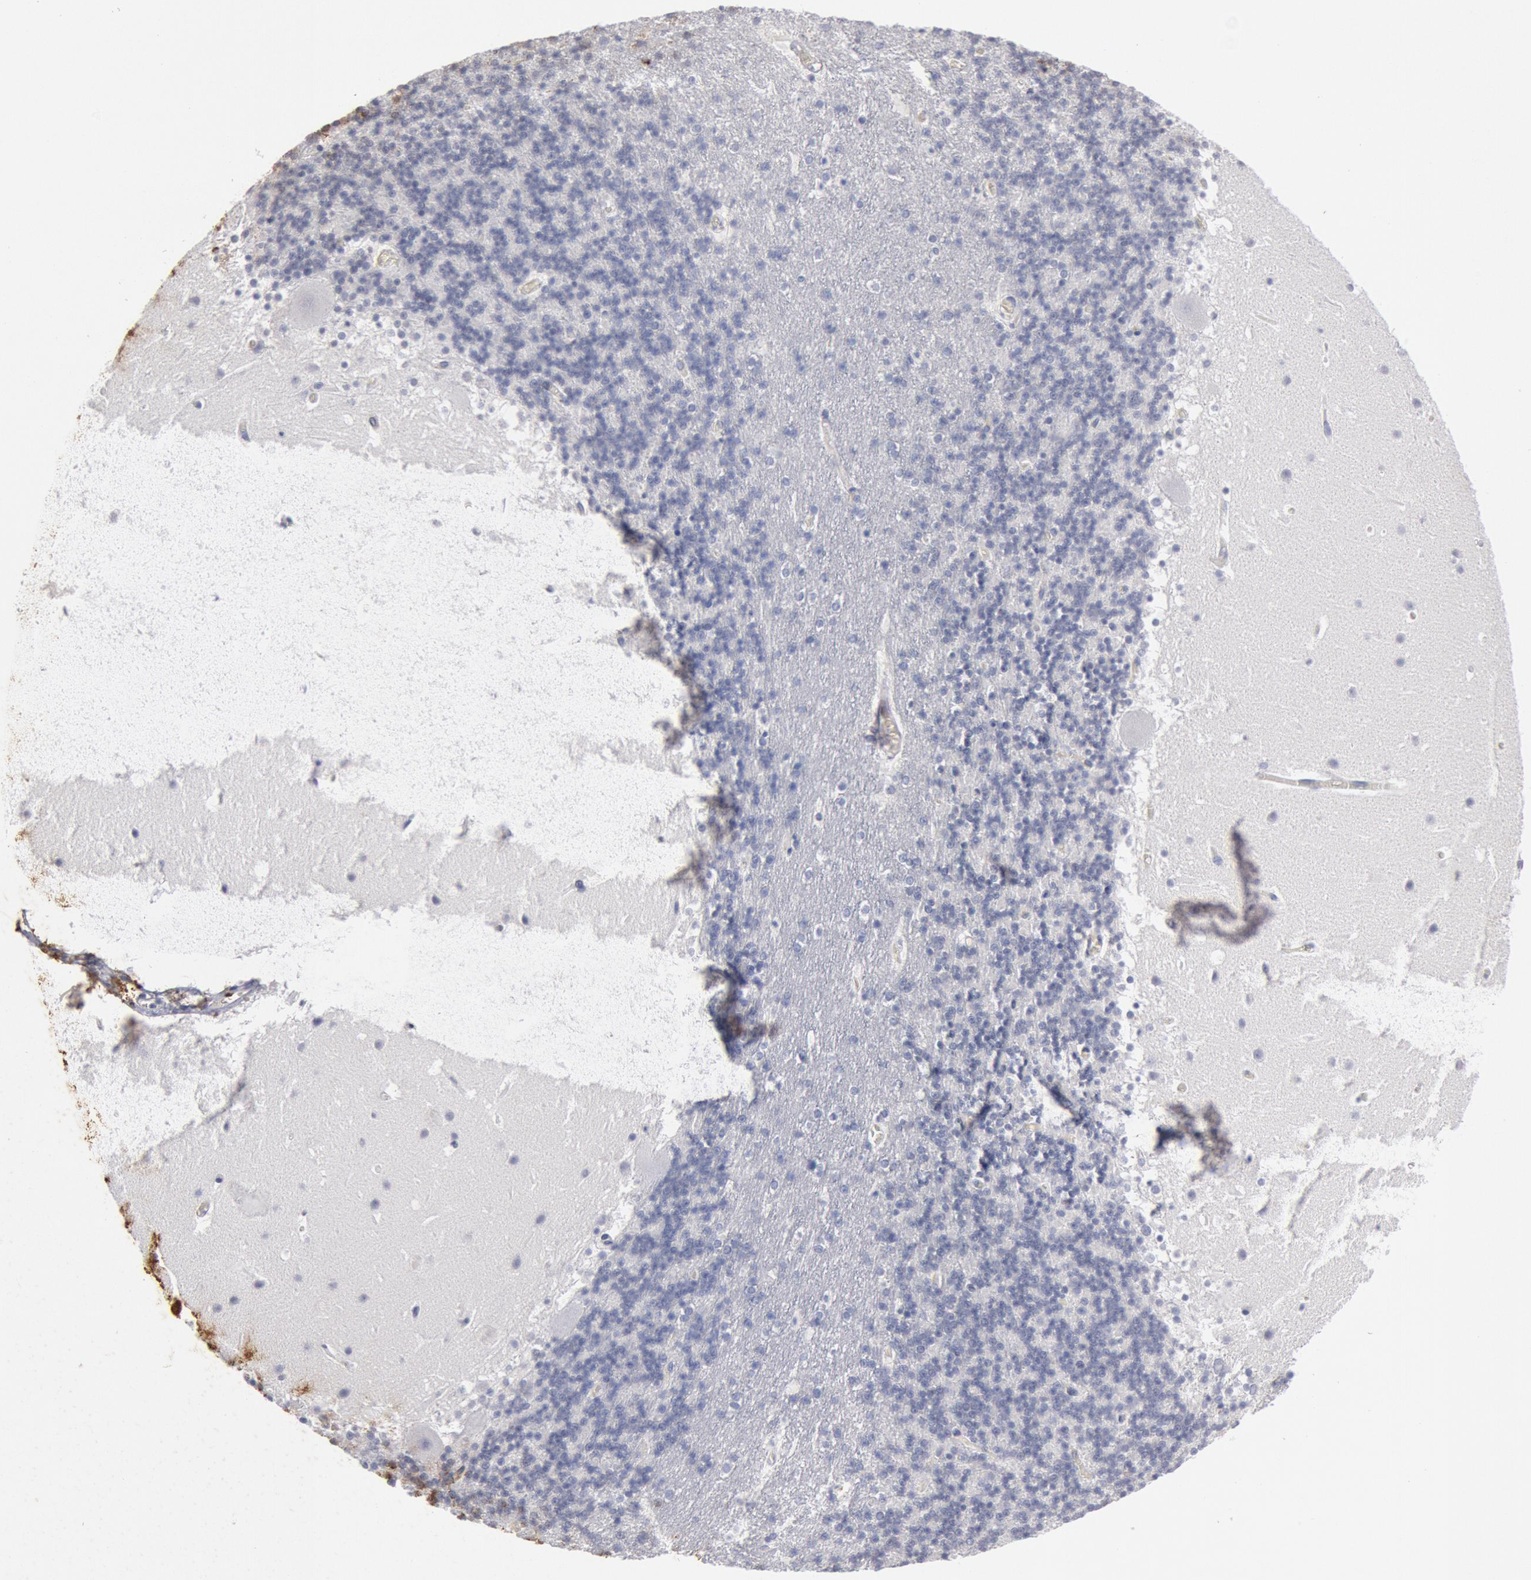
{"staining": {"intensity": "negative", "quantity": "none", "location": "none"}, "tissue": "cerebellum", "cell_type": "Cells in granular layer", "image_type": "normal", "snomed": [{"axis": "morphology", "description": "Normal tissue, NOS"}, {"axis": "topography", "description": "Cerebellum"}], "caption": "This is an immunohistochemistry image of benign cerebellum. There is no staining in cells in granular layer.", "gene": "FOXA2", "patient": {"sex": "male", "age": 45}}